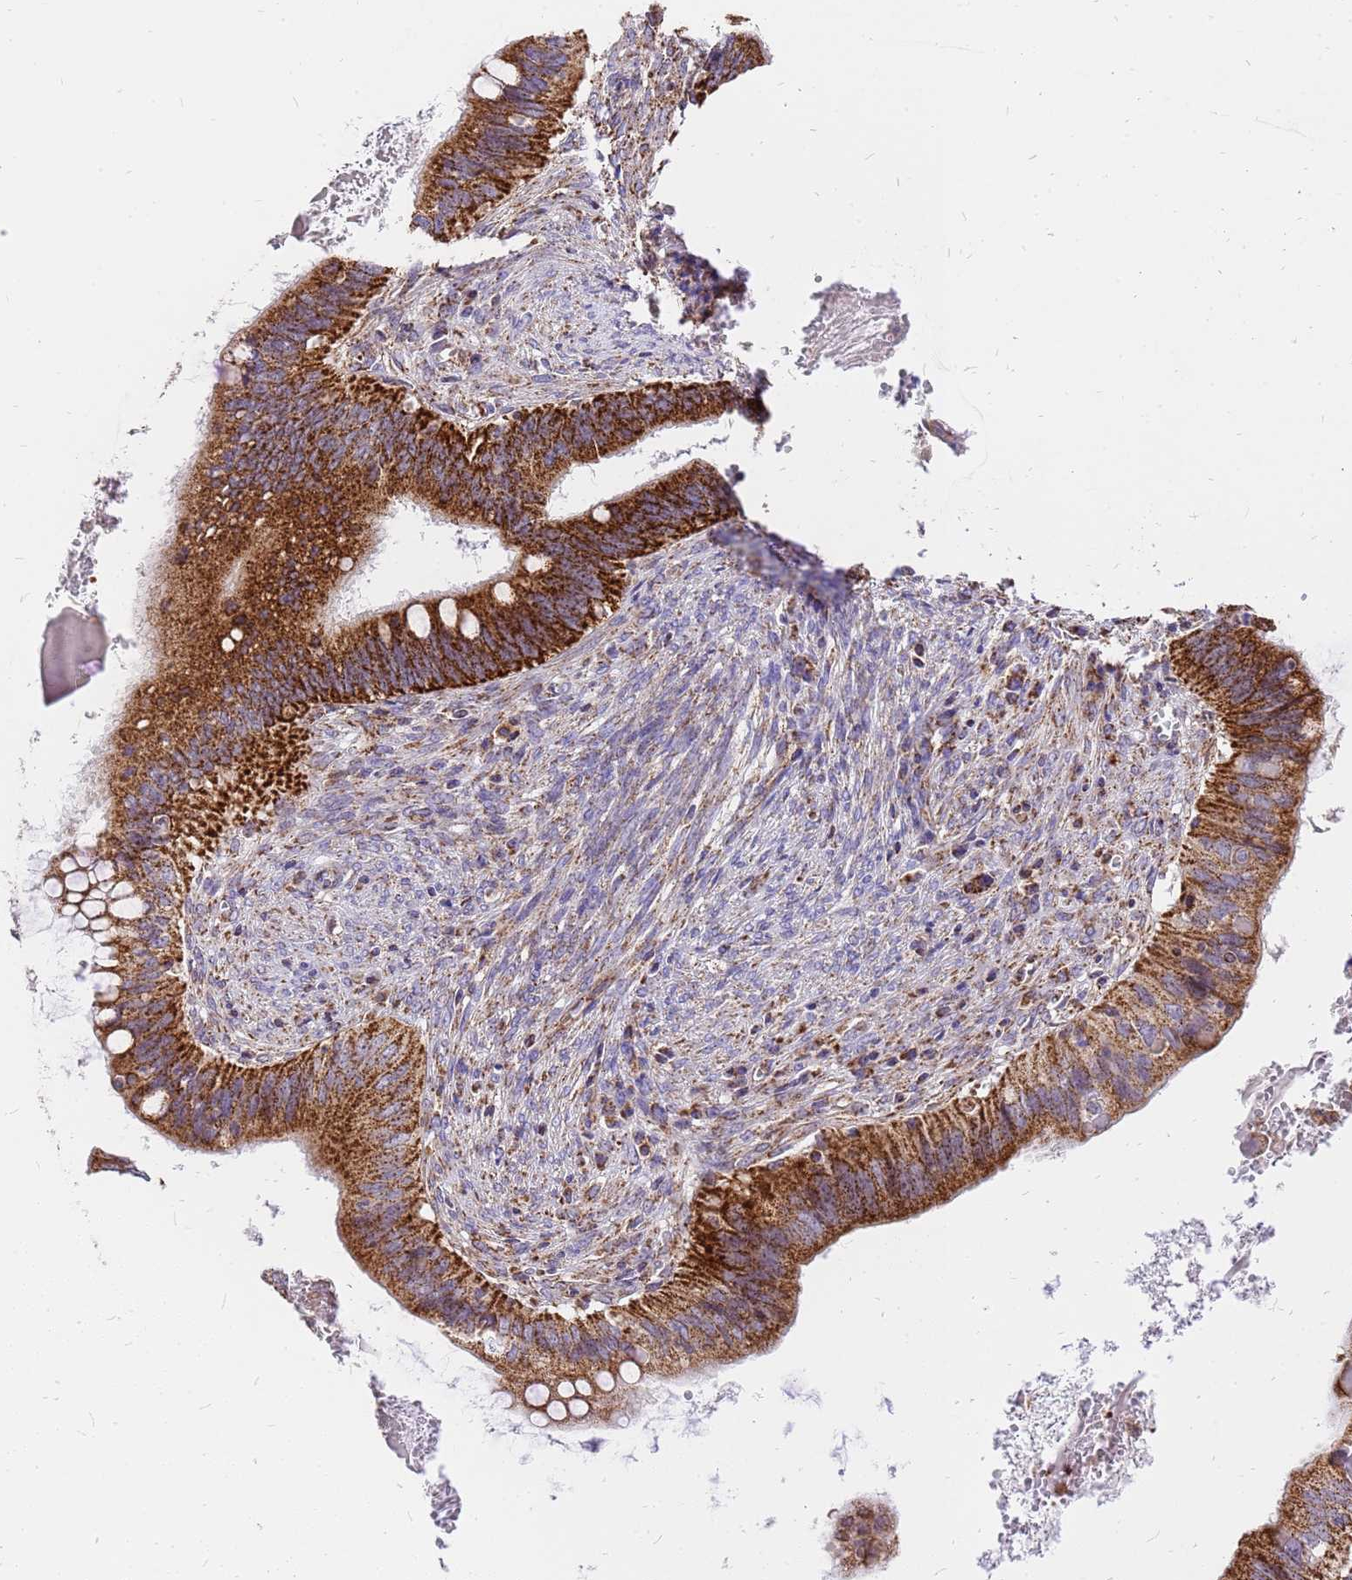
{"staining": {"intensity": "strong", "quantity": ">75%", "location": "cytoplasmic/membranous"}, "tissue": "cervical cancer", "cell_type": "Tumor cells", "image_type": "cancer", "snomed": [{"axis": "morphology", "description": "Adenocarcinoma, NOS"}, {"axis": "topography", "description": "Cervix"}], "caption": "Immunohistochemistry of human cervical cancer (adenocarcinoma) exhibits high levels of strong cytoplasmic/membranous positivity in approximately >75% of tumor cells.", "gene": "MRPS26", "patient": {"sex": "female", "age": 42}}